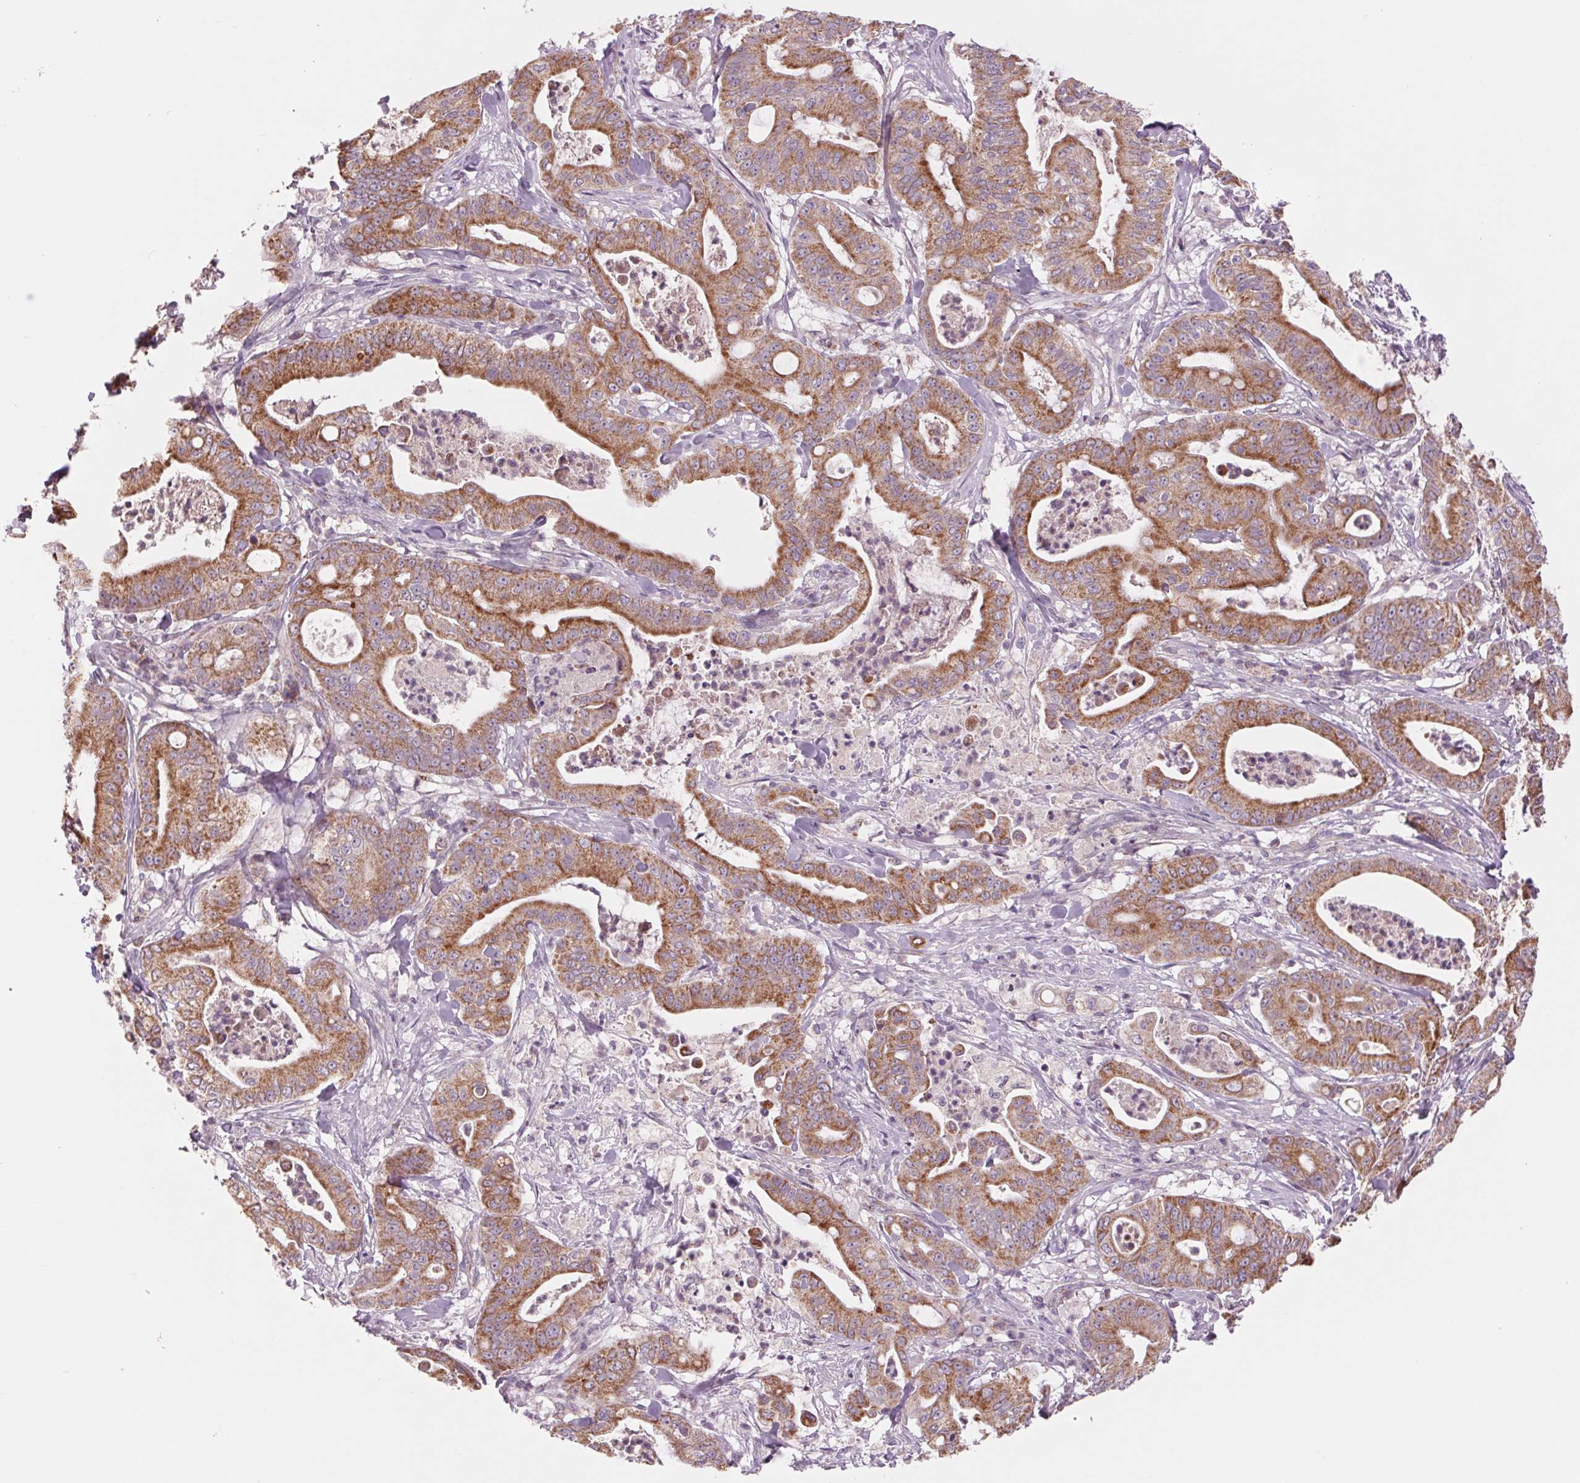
{"staining": {"intensity": "moderate", "quantity": ">75%", "location": "cytoplasmic/membranous"}, "tissue": "pancreatic cancer", "cell_type": "Tumor cells", "image_type": "cancer", "snomed": [{"axis": "morphology", "description": "Adenocarcinoma, NOS"}, {"axis": "topography", "description": "Pancreas"}], "caption": "Protein positivity by IHC exhibits moderate cytoplasmic/membranous staining in about >75% of tumor cells in pancreatic cancer (adenocarcinoma).", "gene": "COX6A1", "patient": {"sex": "male", "age": 71}}